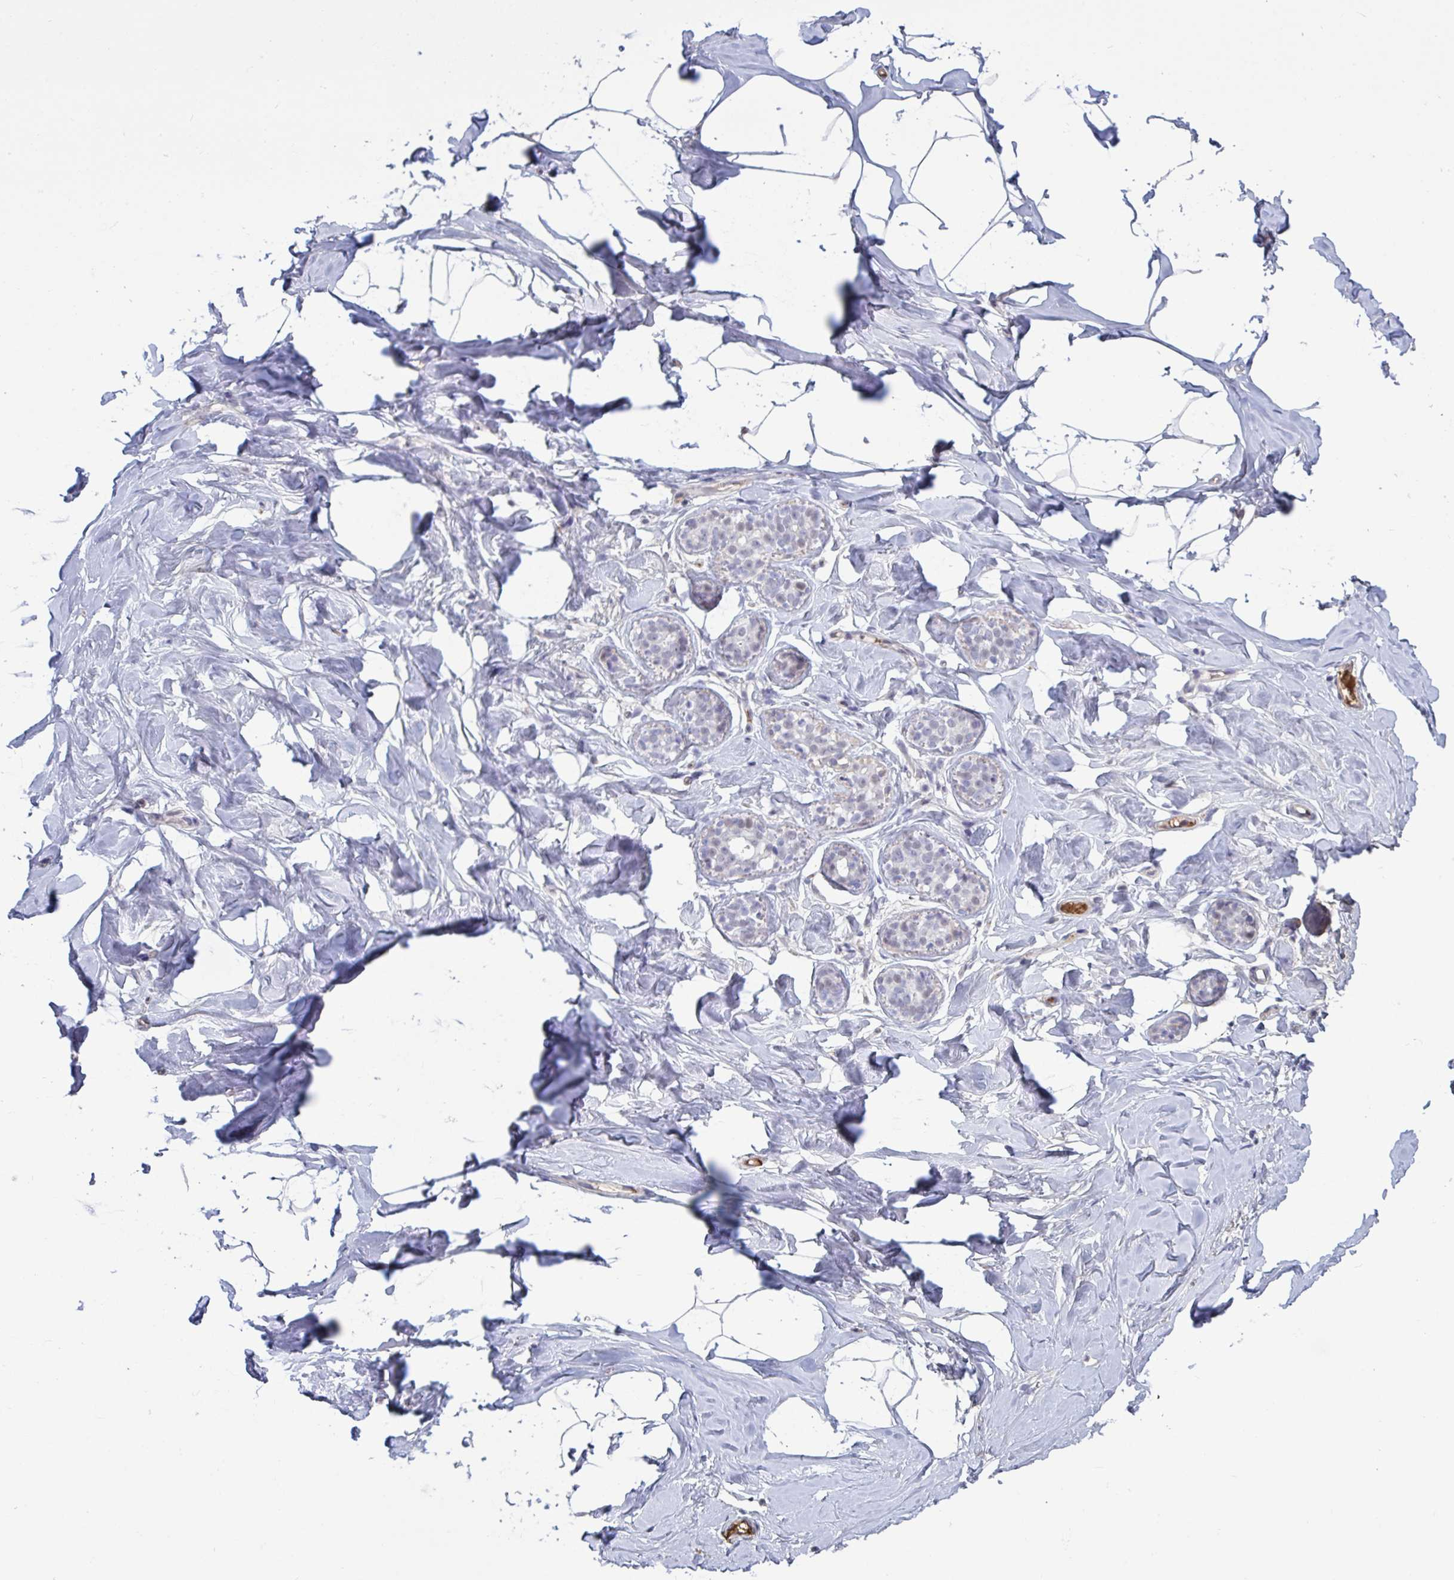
{"staining": {"intensity": "negative", "quantity": "none", "location": "none"}, "tissue": "breast", "cell_type": "Adipocytes", "image_type": "normal", "snomed": [{"axis": "morphology", "description": "Normal tissue, NOS"}, {"axis": "topography", "description": "Breast"}], "caption": "Immunohistochemistry (IHC) micrograph of benign breast: breast stained with DAB (3,3'-diaminobenzidine) exhibits no significant protein staining in adipocytes.", "gene": "BCL7B", "patient": {"sex": "female", "age": 32}}